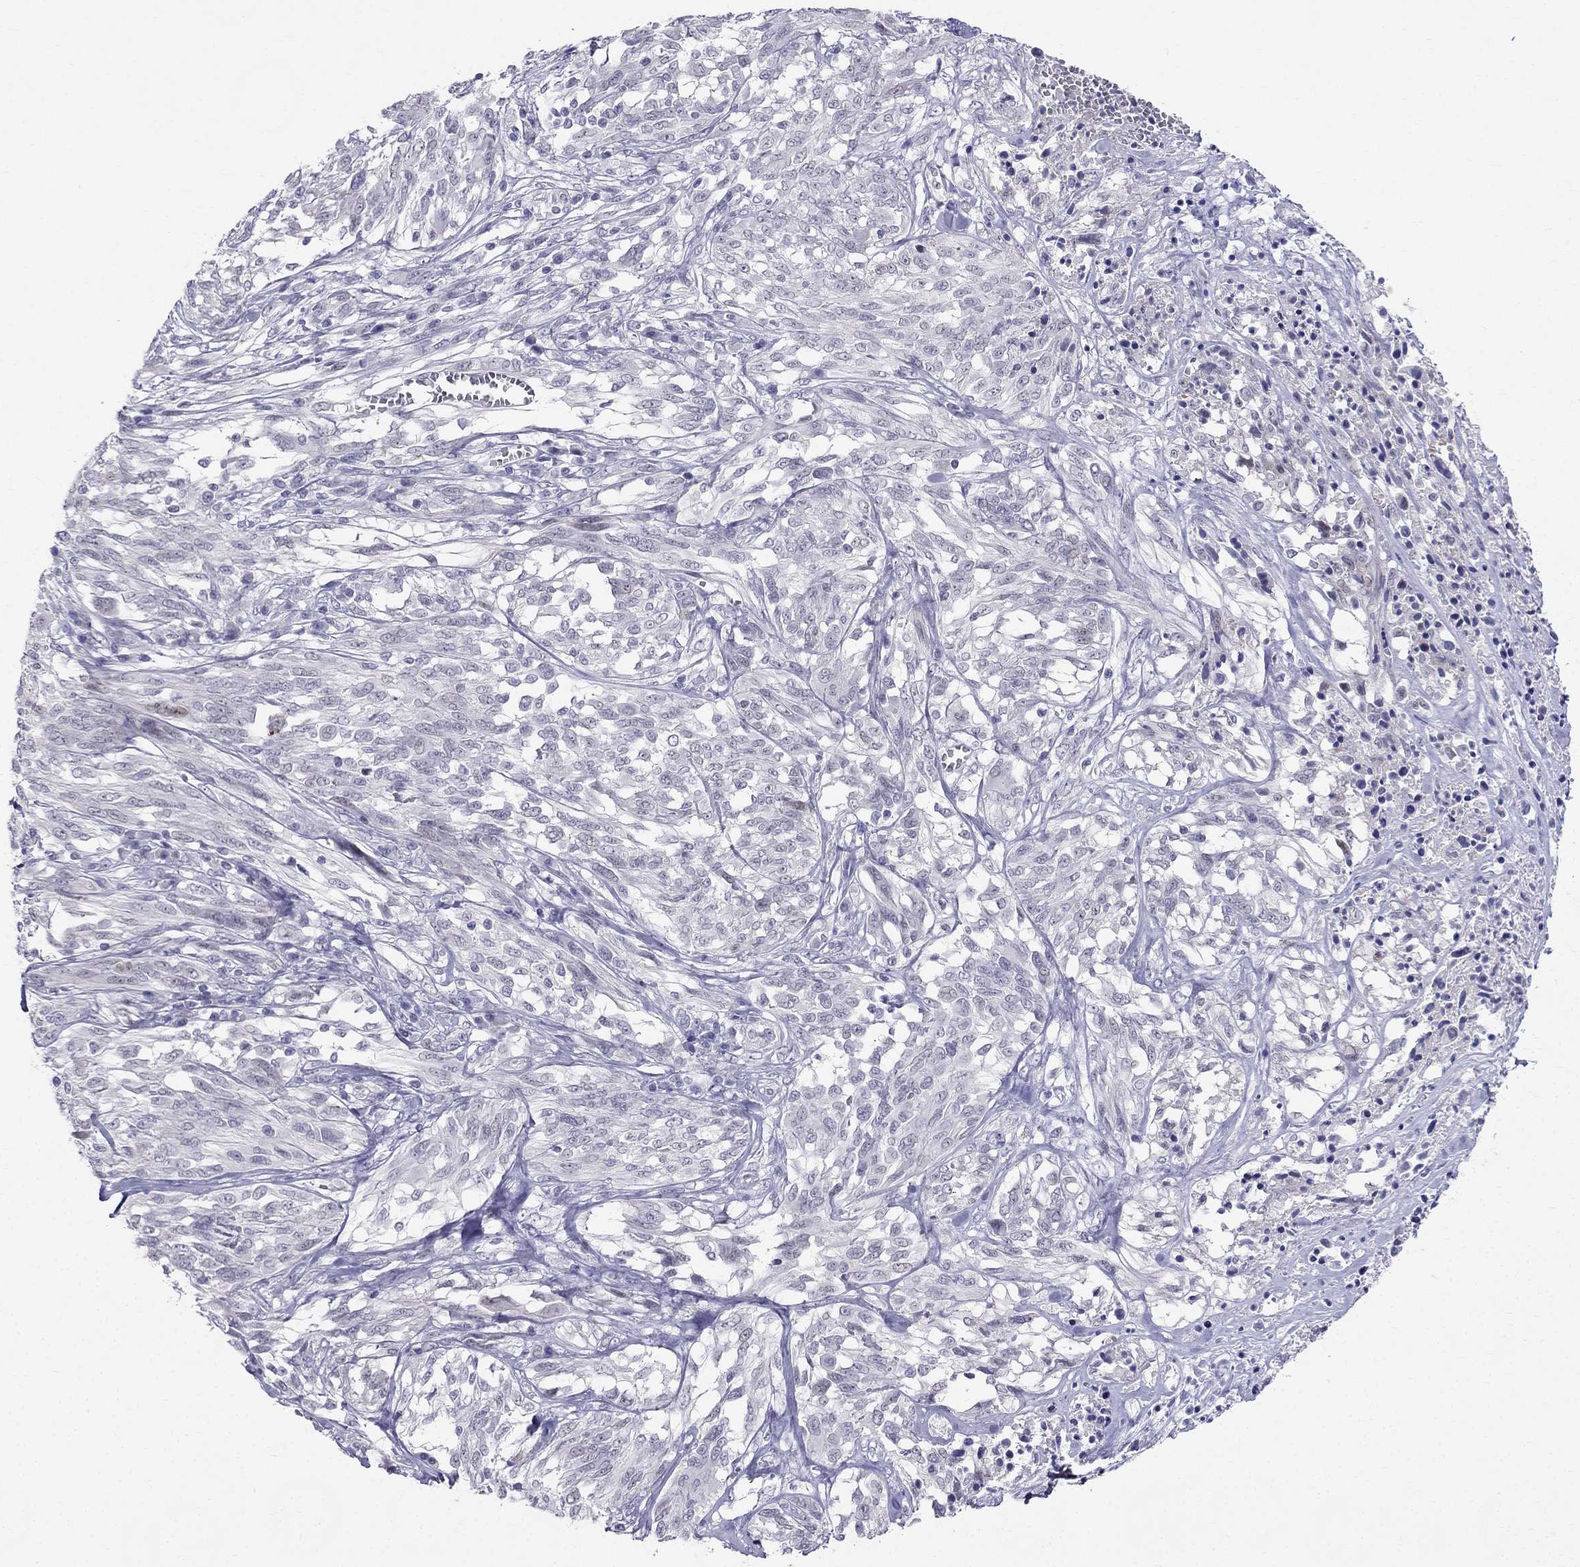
{"staining": {"intensity": "negative", "quantity": "none", "location": "none"}, "tissue": "melanoma", "cell_type": "Tumor cells", "image_type": "cancer", "snomed": [{"axis": "morphology", "description": "Malignant melanoma, NOS"}, {"axis": "topography", "description": "Skin"}], "caption": "Immunohistochemistry image of neoplastic tissue: human melanoma stained with DAB (3,3'-diaminobenzidine) reveals no significant protein positivity in tumor cells.", "gene": "BAG5", "patient": {"sex": "female", "age": 91}}